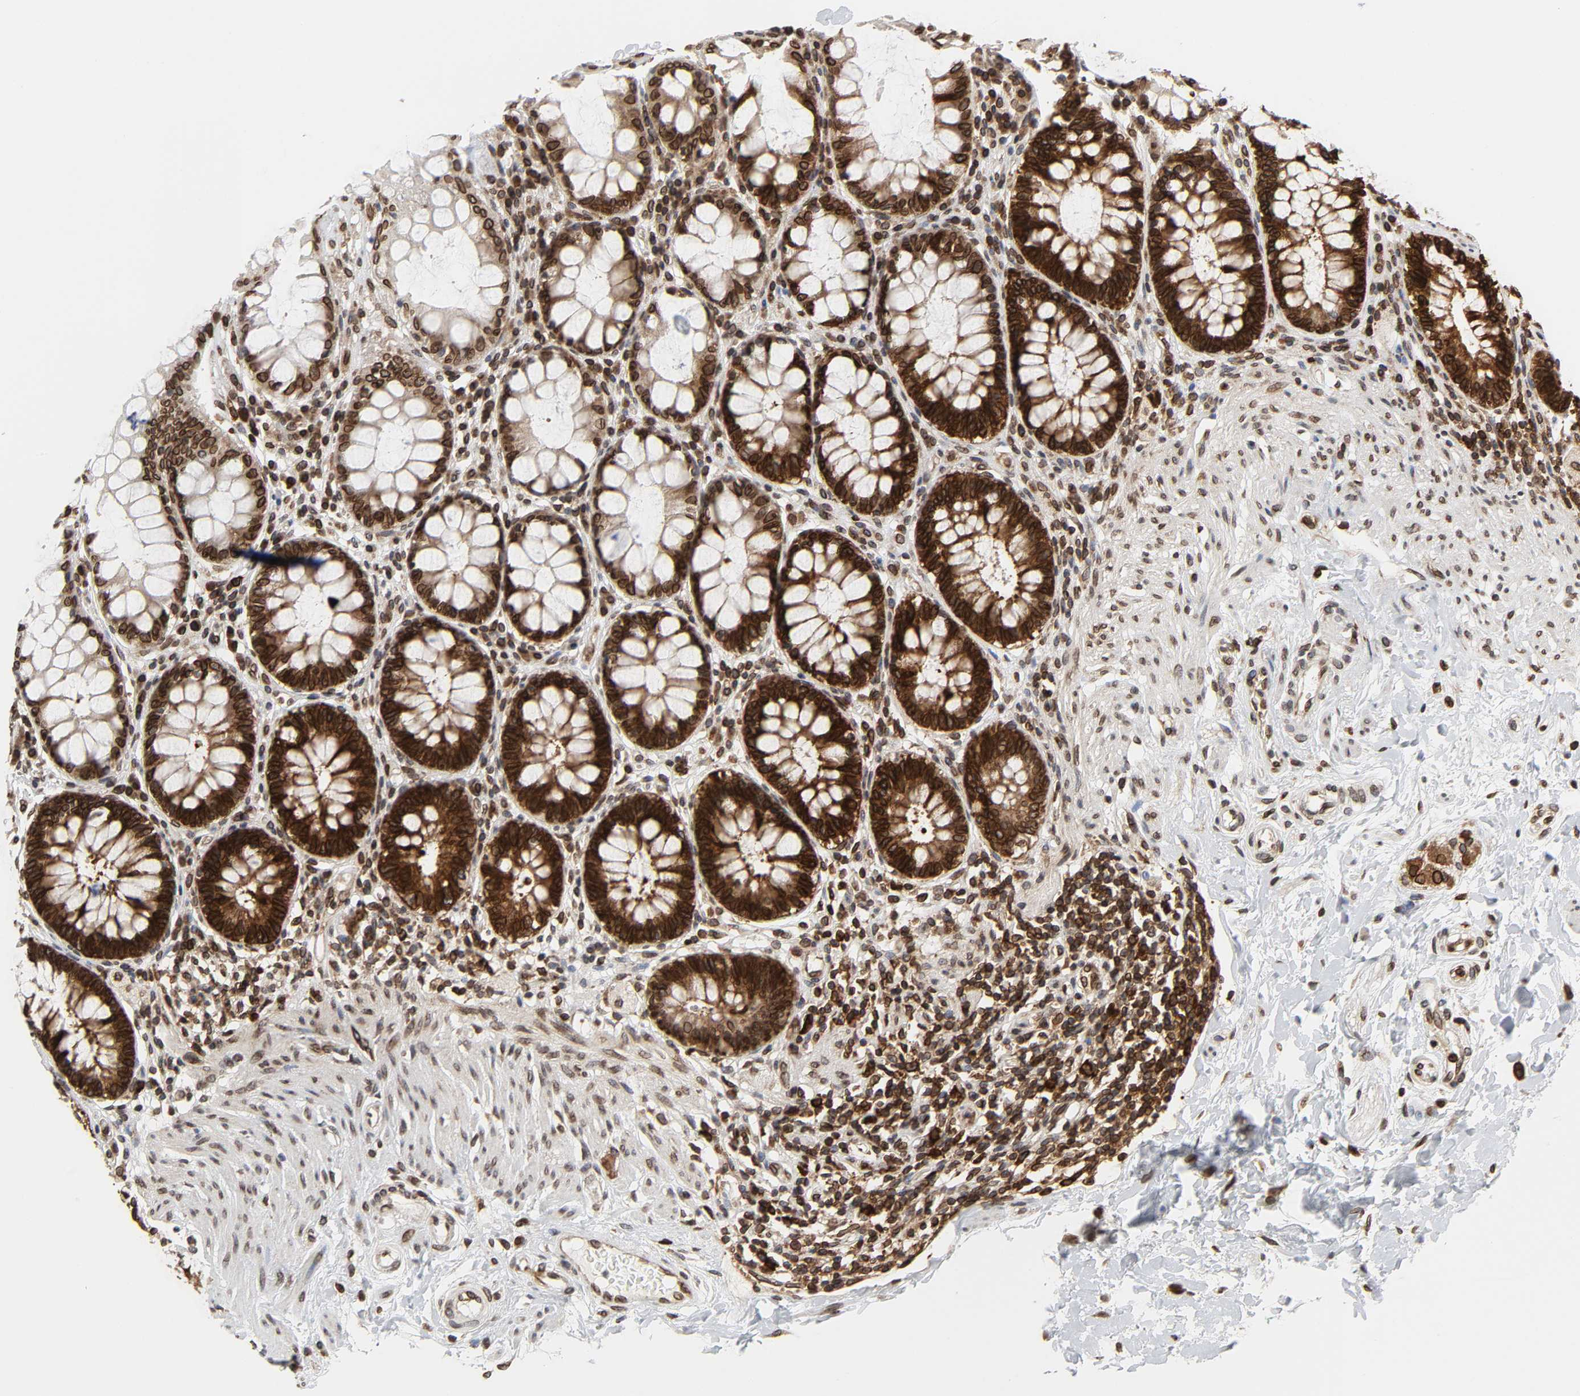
{"staining": {"intensity": "strong", "quantity": ">75%", "location": "cytoplasmic/membranous,nuclear"}, "tissue": "rectum", "cell_type": "Glandular cells", "image_type": "normal", "snomed": [{"axis": "morphology", "description": "Normal tissue, NOS"}, {"axis": "topography", "description": "Rectum"}], "caption": "High-power microscopy captured an IHC image of unremarkable rectum, revealing strong cytoplasmic/membranous,nuclear expression in approximately >75% of glandular cells.", "gene": "RANGAP1", "patient": {"sex": "female", "age": 46}}